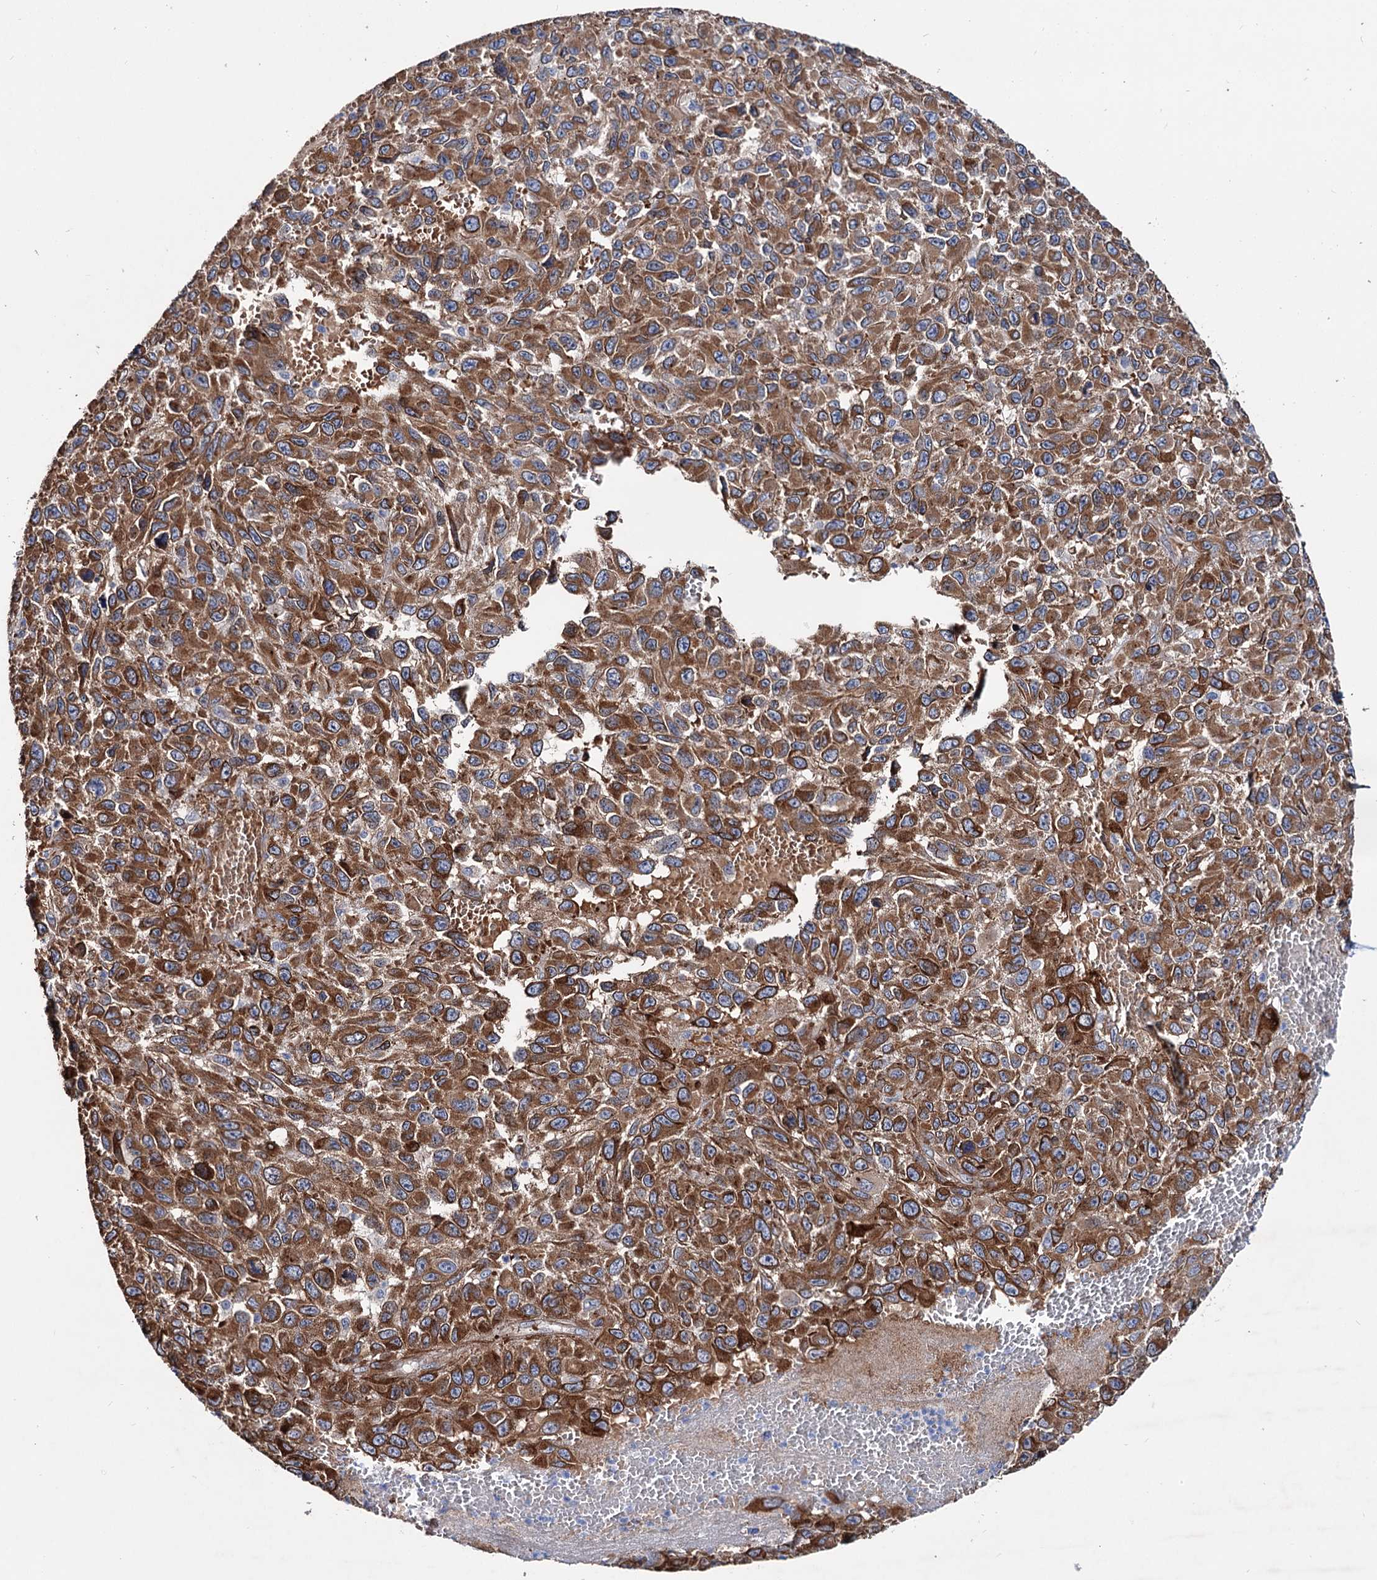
{"staining": {"intensity": "strong", "quantity": ">75%", "location": "cytoplasmic/membranous"}, "tissue": "melanoma", "cell_type": "Tumor cells", "image_type": "cancer", "snomed": [{"axis": "morphology", "description": "Normal tissue, NOS"}, {"axis": "morphology", "description": "Malignant melanoma, NOS"}, {"axis": "topography", "description": "Skin"}], "caption": "Malignant melanoma stained with DAB immunohistochemistry demonstrates high levels of strong cytoplasmic/membranous positivity in about >75% of tumor cells. The staining was performed using DAB (3,3'-diaminobenzidine), with brown indicating positive protein expression. Nuclei are stained blue with hematoxylin.", "gene": "PTDSS2", "patient": {"sex": "female", "age": 96}}